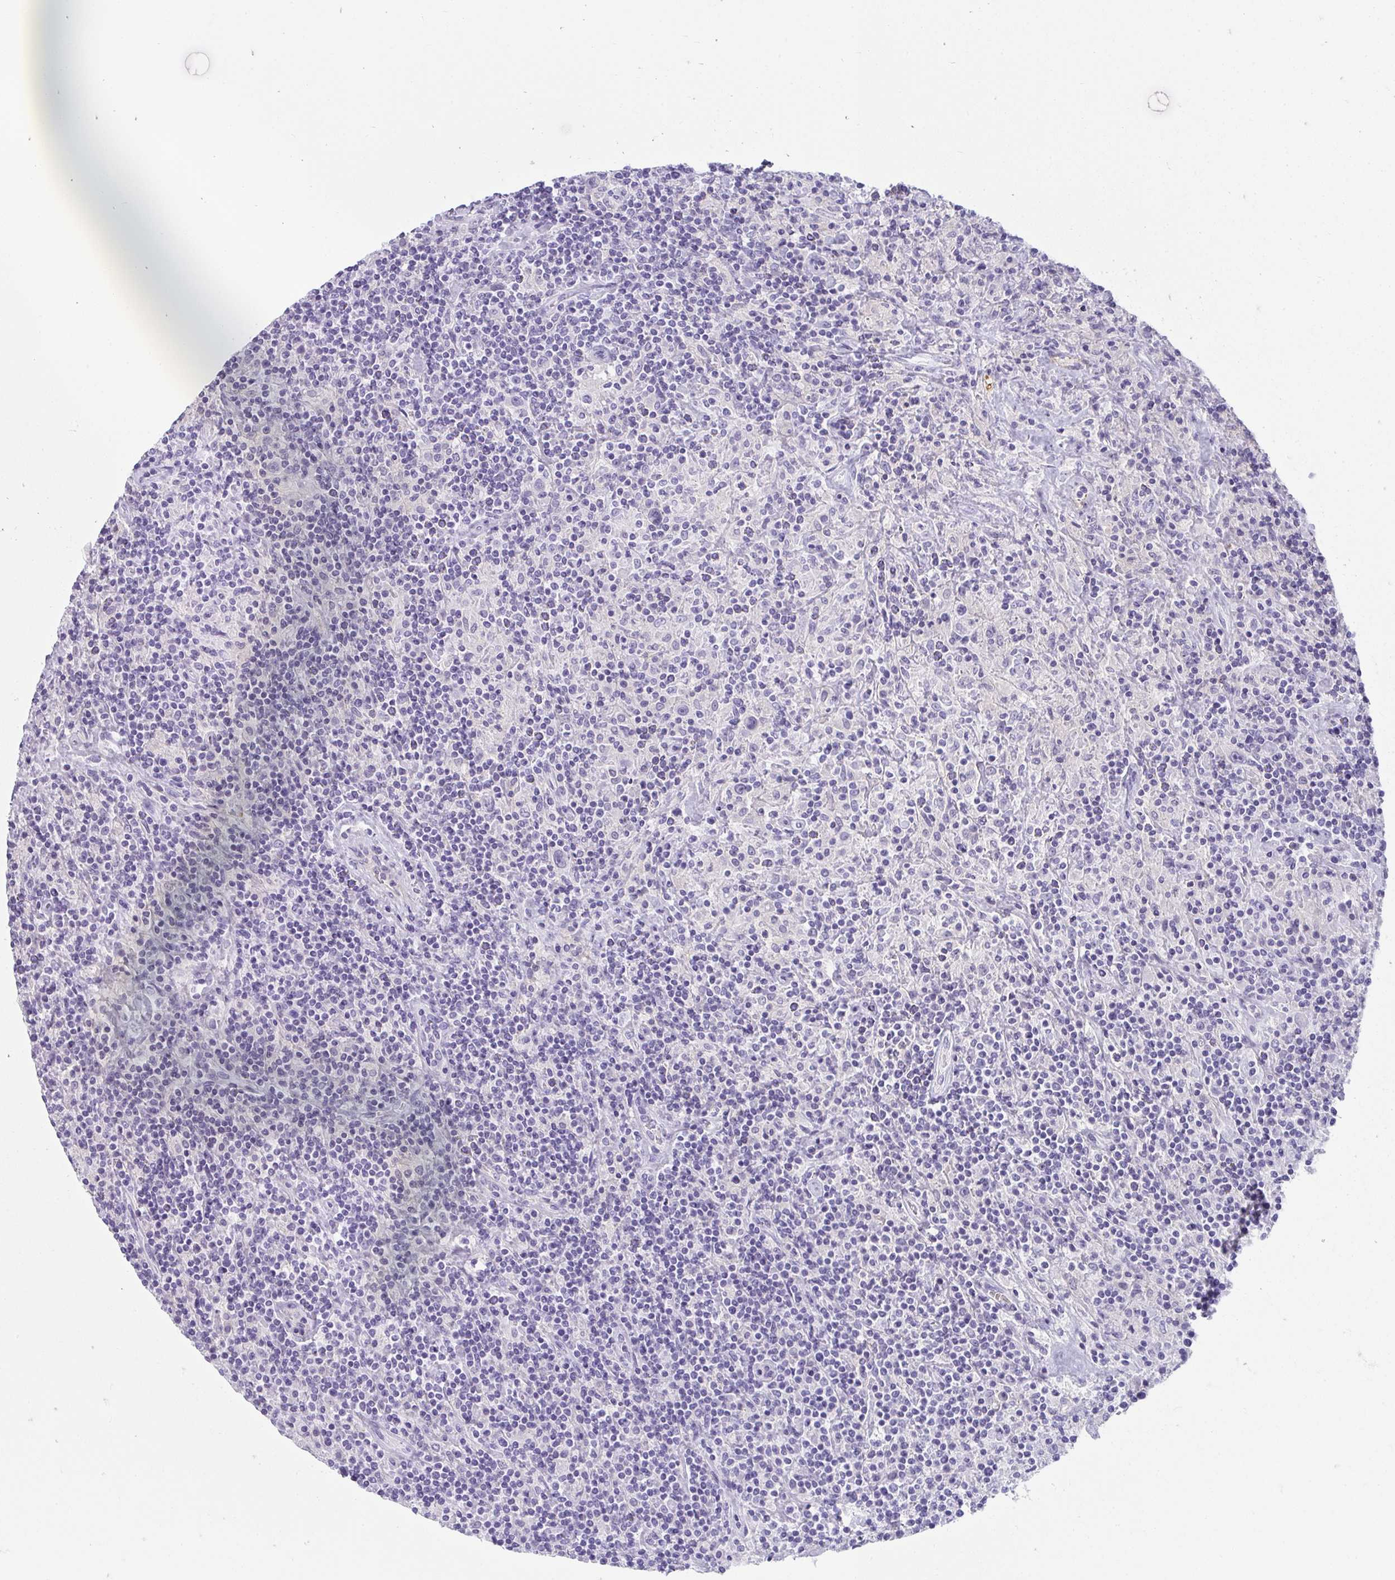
{"staining": {"intensity": "negative", "quantity": "none", "location": "none"}, "tissue": "lymphoma", "cell_type": "Tumor cells", "image_type": "cancer", "snomed": [{"axis": "morphology", "description": "Hodgkin's disease, NOS"}, {"axis": "topography", "description": "Lymph node"}], "caption": "The micrograph shows no significant expression in tumor cells of Hodgkin's disease.", "gene": "ZSWIM3", "patient": {"sex": "male", "age": 70}}